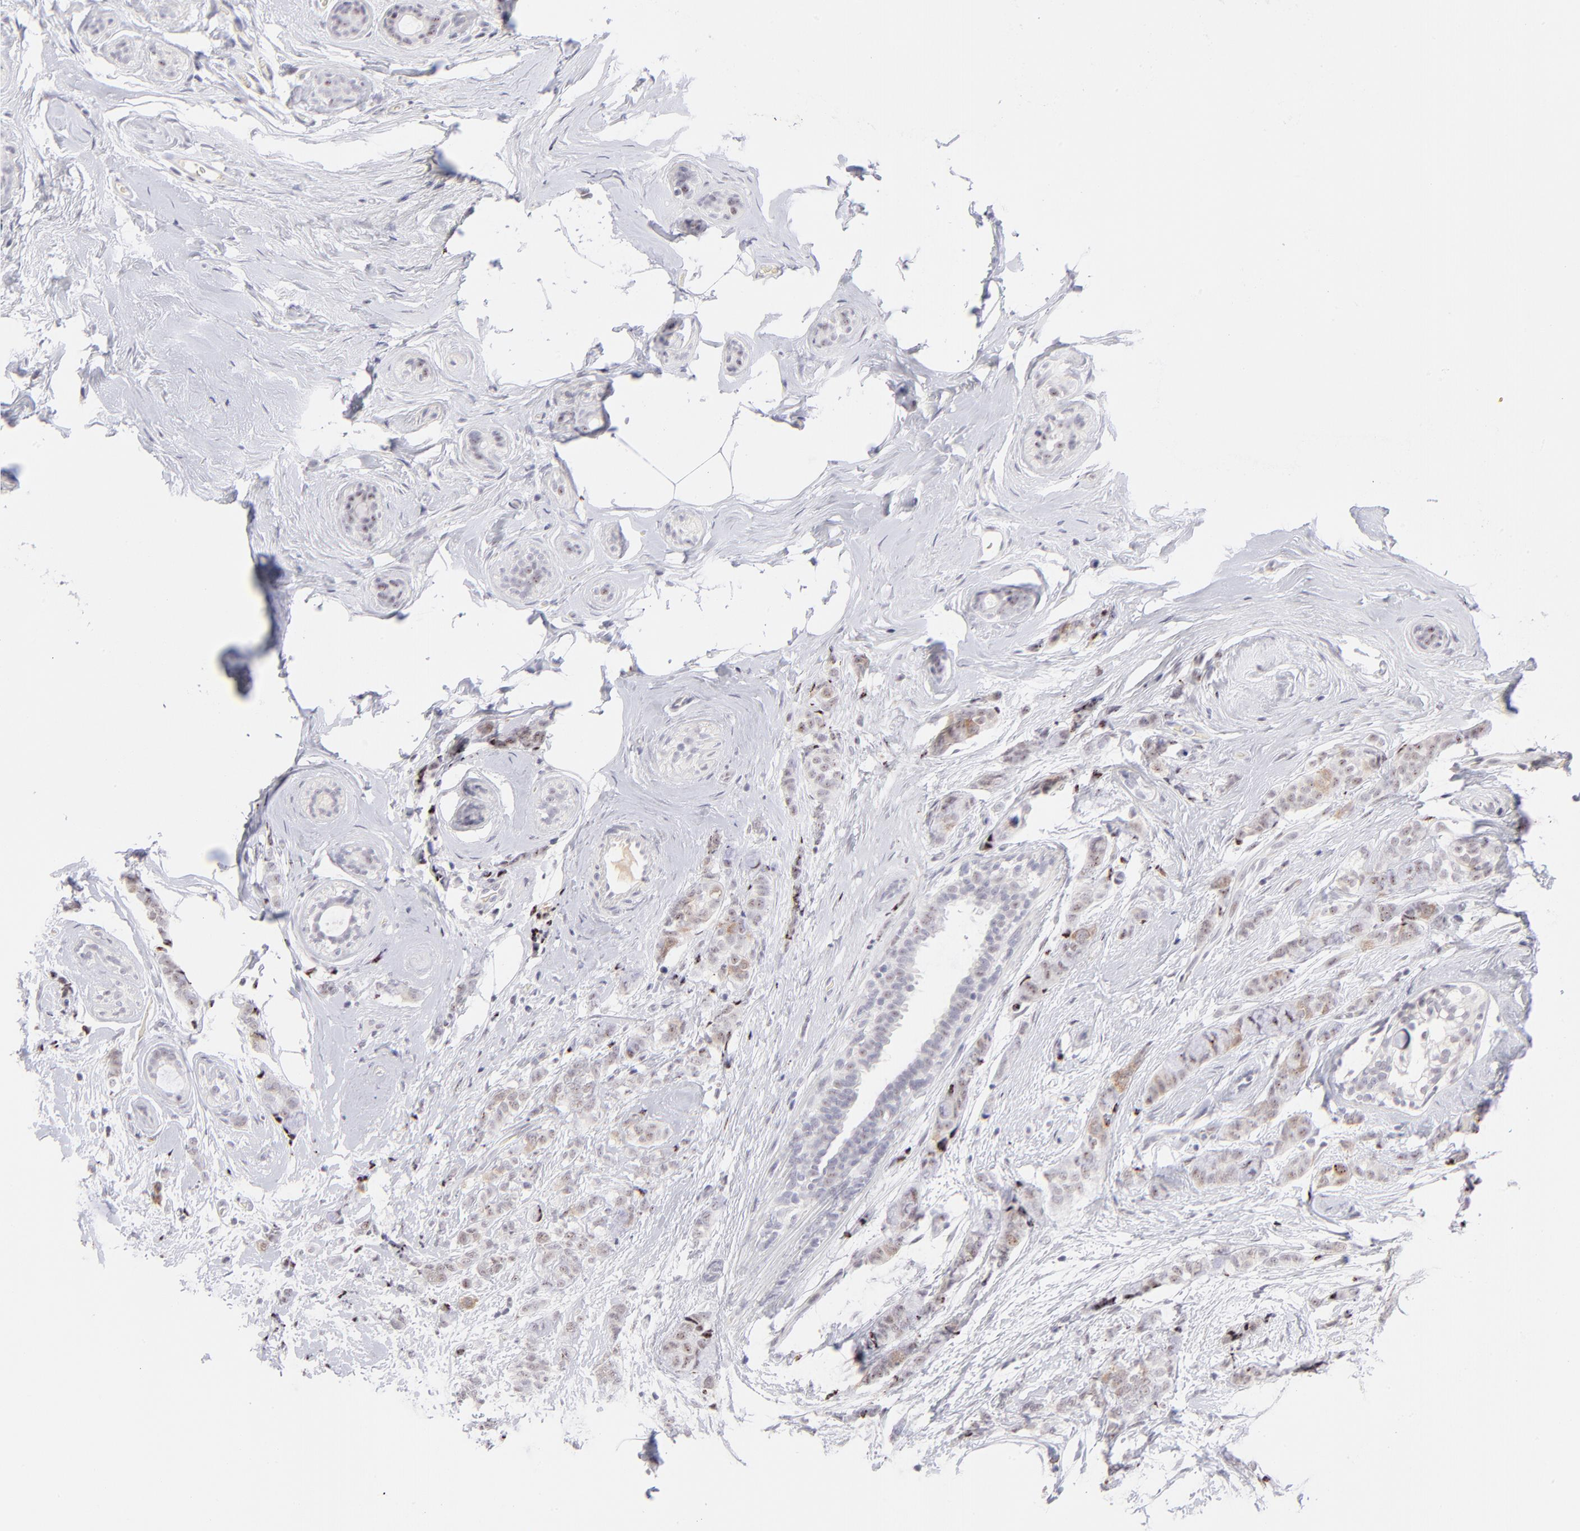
{"staining": {"intensity": "weak", "quantity": ">75%", "location": "nuclear"}, "tissue": "breast cancer", "cell_type": "Tumor cells", "image_type": "cancer", "snomed": [{"axis": "morphology", "description": "Lobular carcinoma"}, {"axis": "topography", "description": "Breast"}], "caption": "A micrograph of breast lobular carcinoma stained for a protein reveals weak nuclear brown staining in tumor cells.", "gene": "CDC25C", "patient": {"sex": "female", "age": 60}}